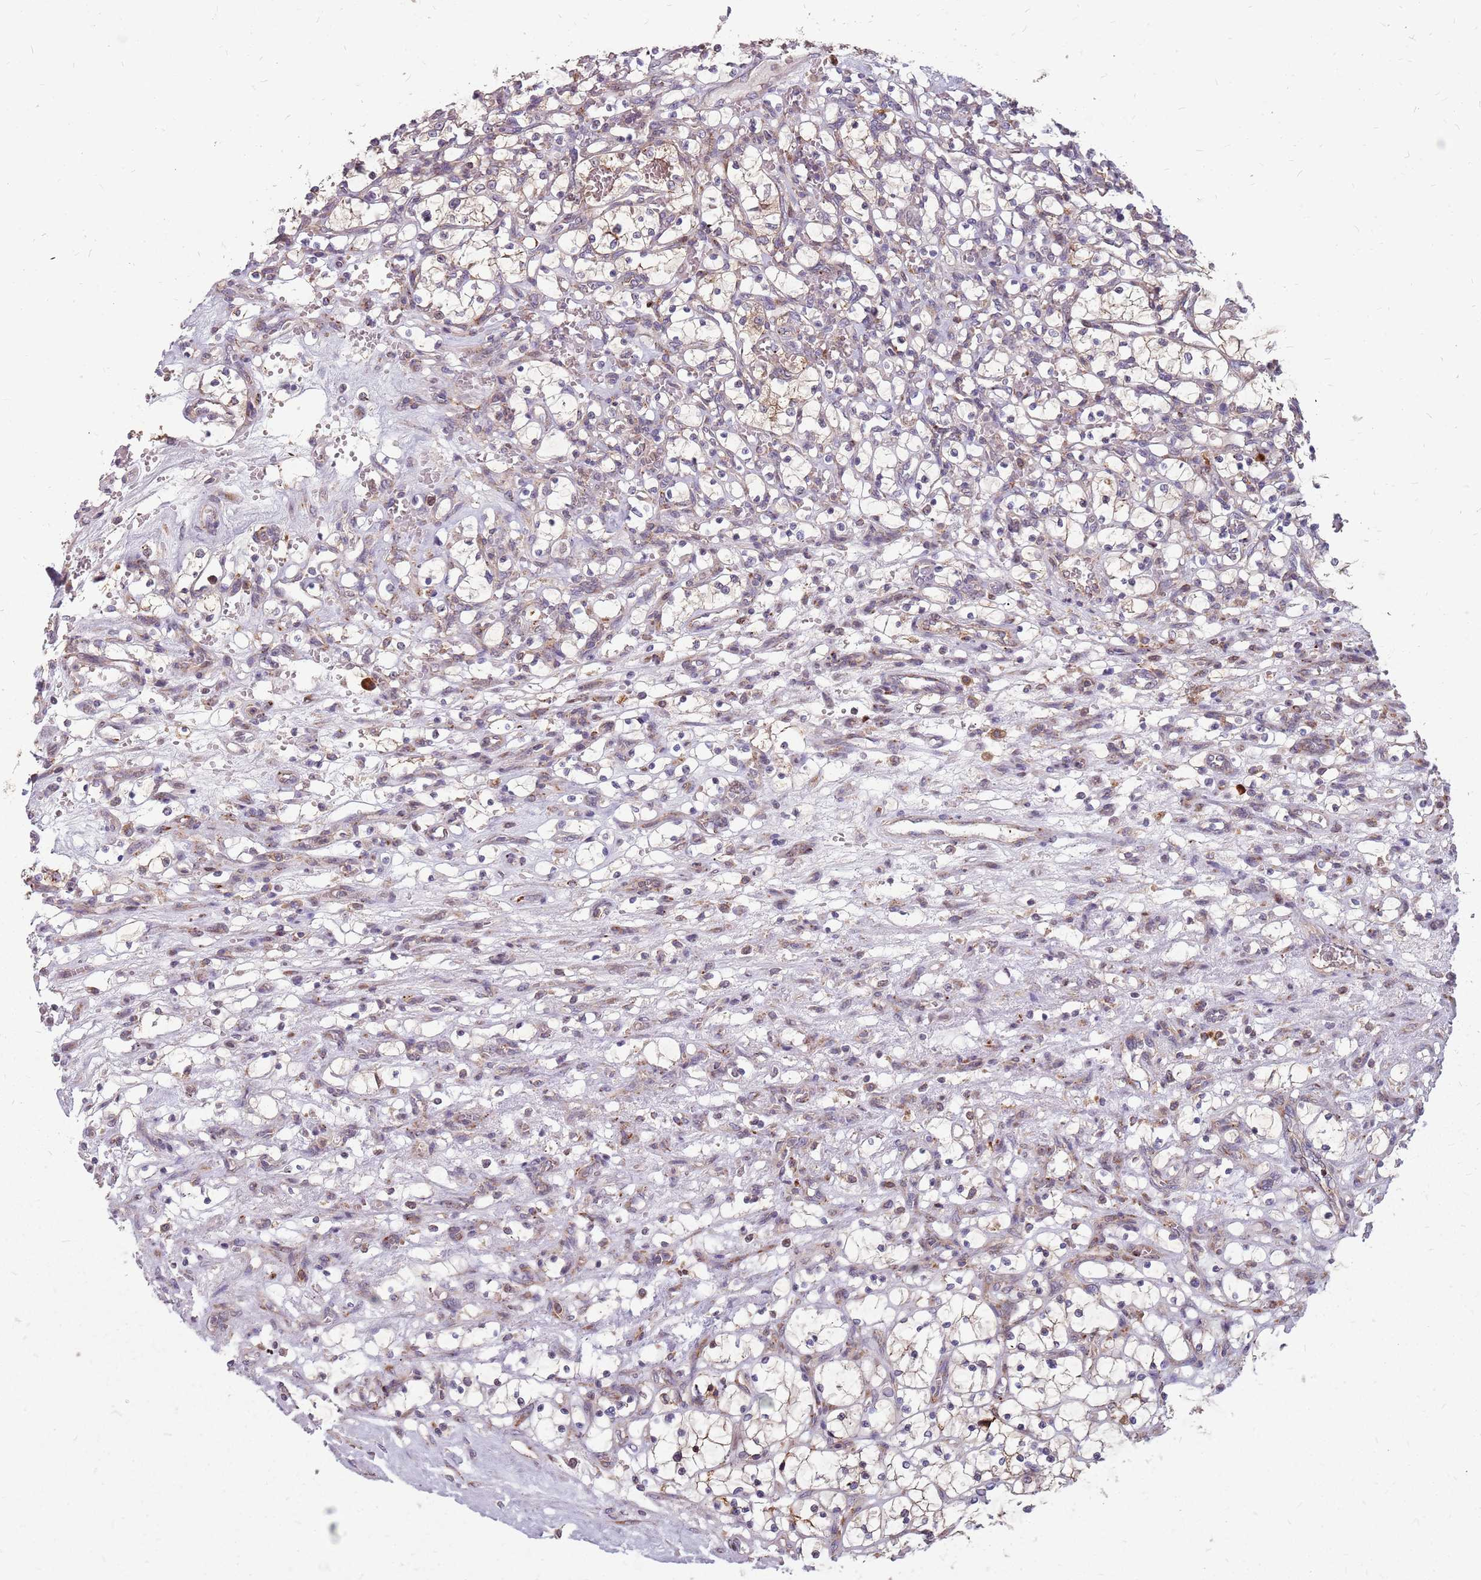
{"staining": {"intensity": "weak", "quantity": "25%-75%", "location": "cytoplasmic/membranous"}, "tissue": "renal cancer", "cell_type": "Tumor cells", "image_type": "cancer", "snomed": [{"axis": "morphology", "description": "Adenocarcinoma, NOS"}, {"axis": "topography", "description": "Kidney"}], "caption": "Protein expression analysis of adenocarcinoma (renal) shows weak cytoplasmic/membranous staining in about 25%-75% of tumor cells.", "gene": "NME4", "patient": {"sex": "female", "age": 69}}